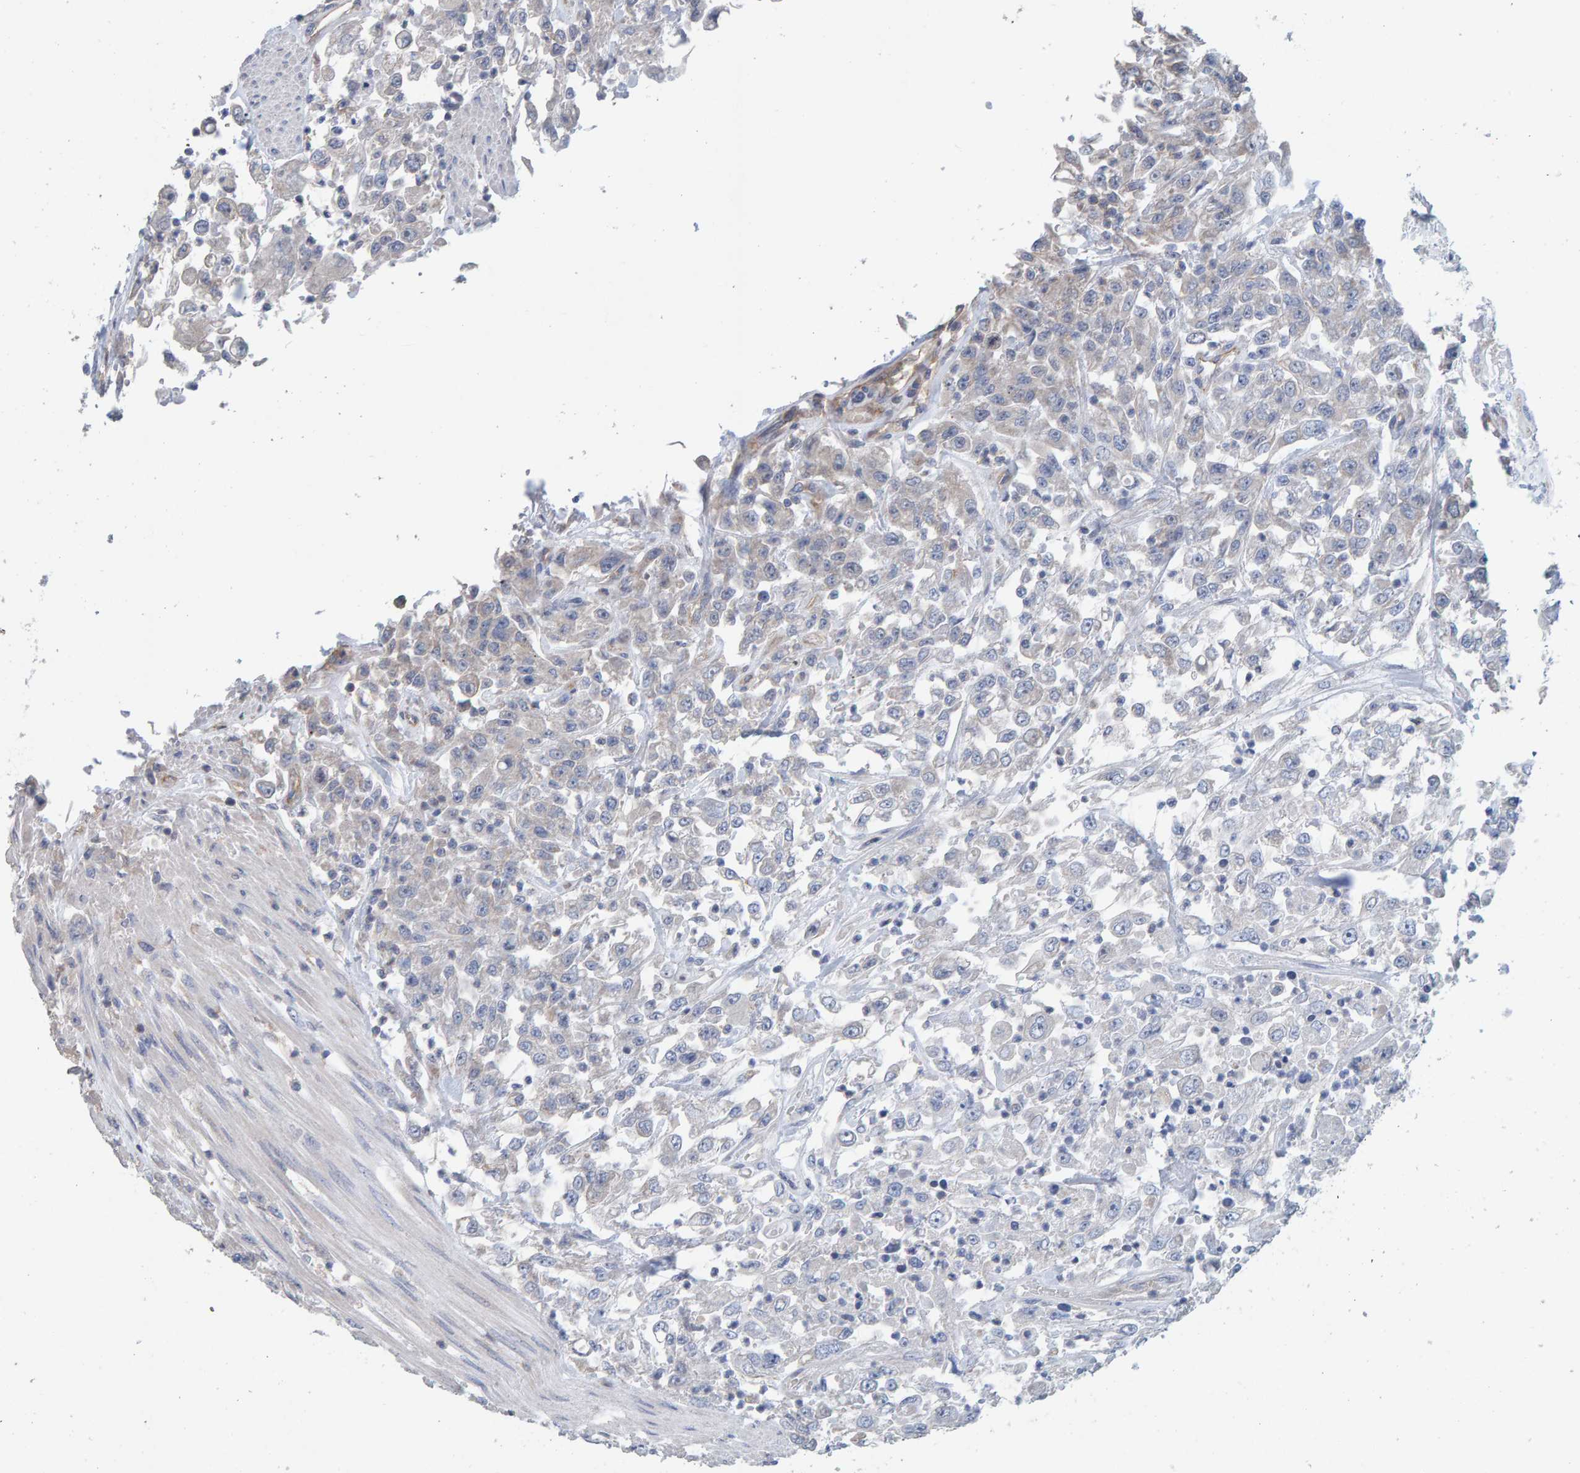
{"staining": {"intensity": "negative", "quantity": "none", "location": "none"}, "tissue": "urothelial cancer", "cell_type": "Tumor cells", "image_type": "cancer", "snomed": [{"axis": "morphology", "description": "Urothelial carcinoma, High grade"}, {"axis": "topography", "description": "Urinary bladder"}], "caption": "Micrograph shows no protein staining in tumor cells of urothelial cancer tissue.", "gene": "RGP1", "patient": {"sex": "male", "age": 46}}